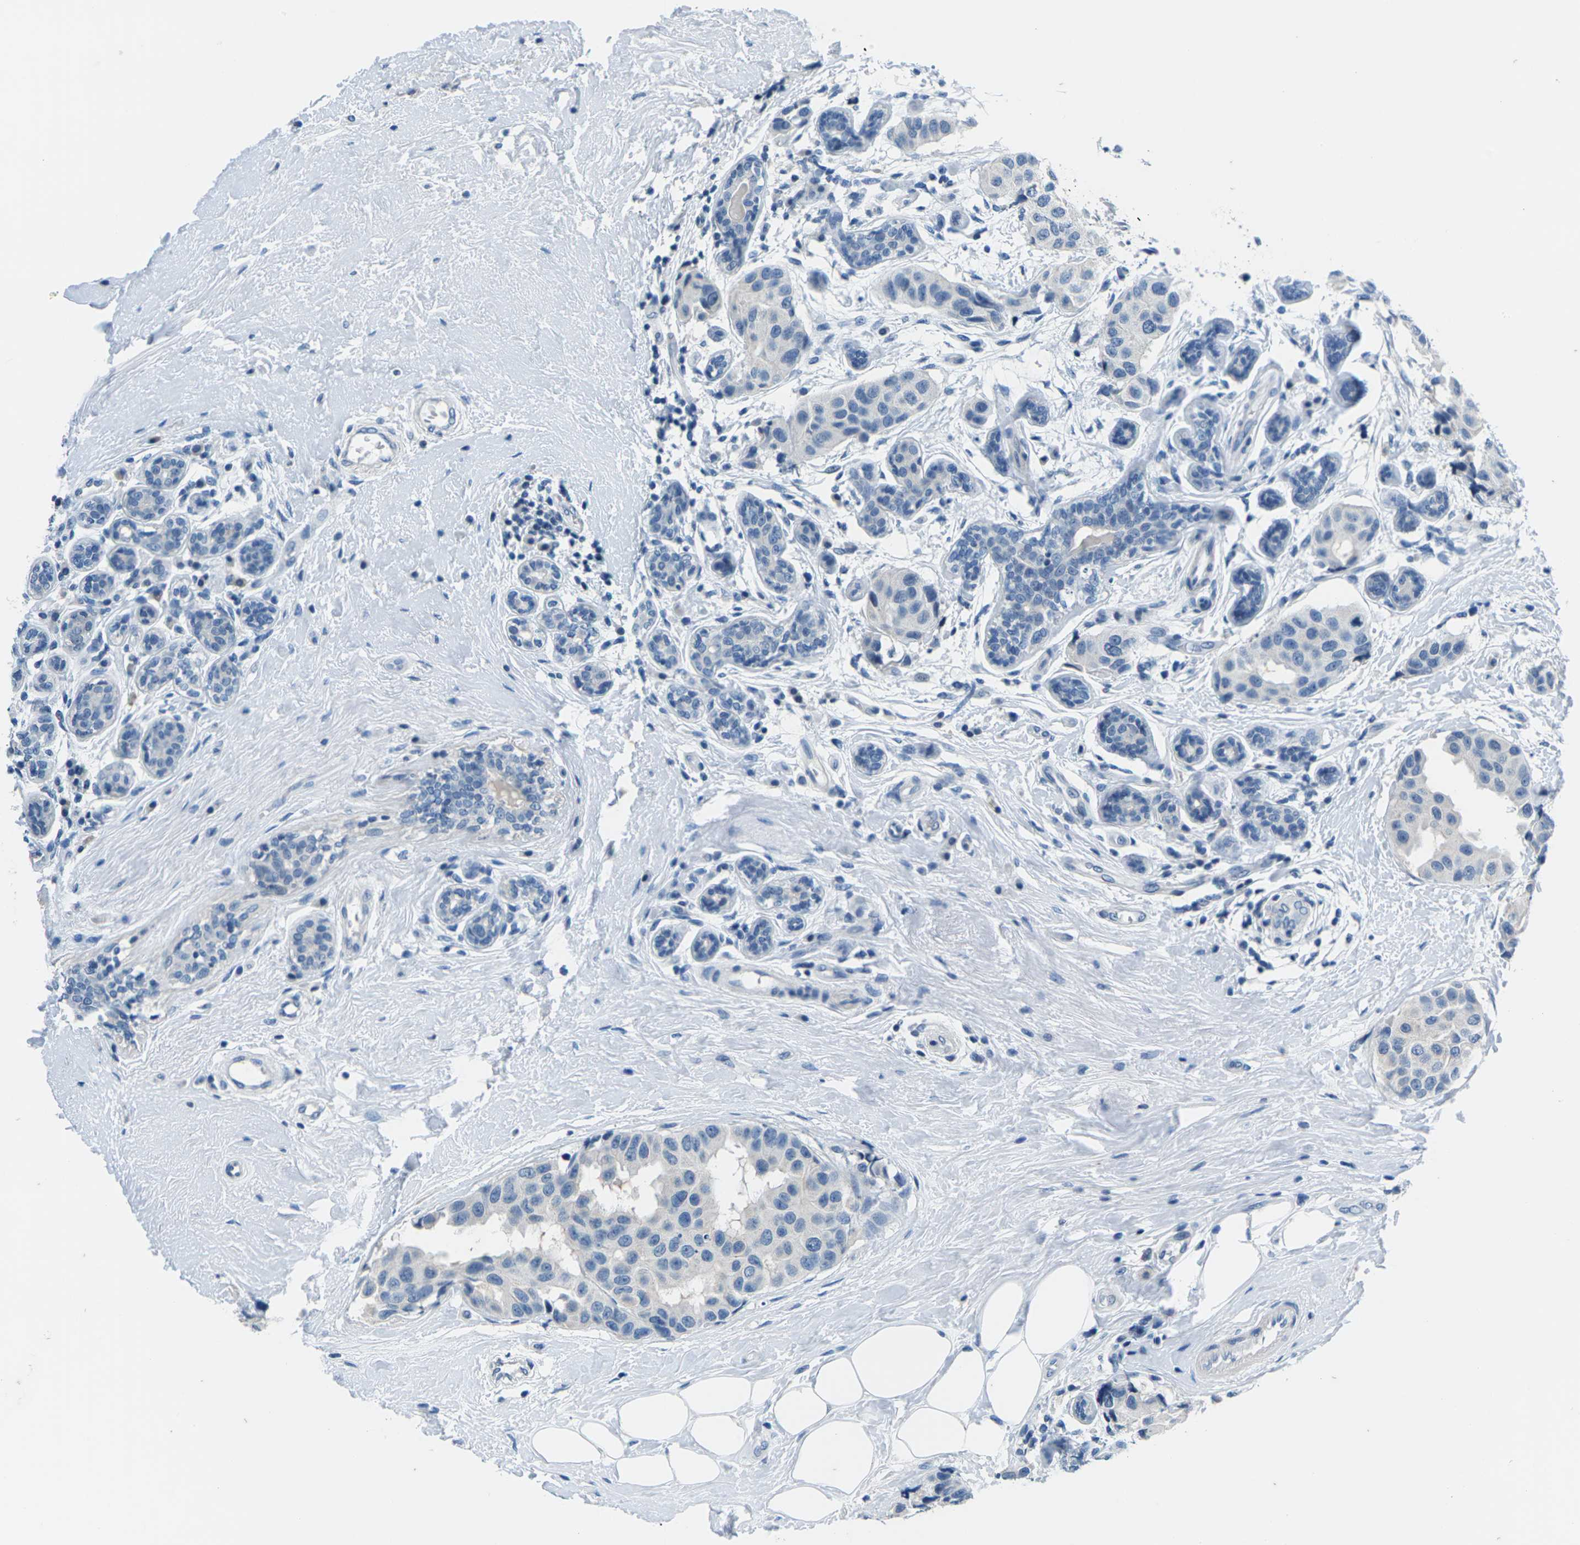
{"staining": {"intensity": "negative", "quantity": "none", "location": "none"}, "tissue": "breast cancer", "cell_type": "Tumor cells", "image_type": "cancer", "snomed": [{"axis": "morphology", "description": "Normal tissue, NOS"}, {"axis": "morphology", "description": "Duct carcinoma"}, {"axis": "topography", "description": "Breast"}], "caption": "This is an immunohistochemistry photomicrograph of human breast infiltrating ductal carcinoma. There is no staining in tumor cells.", "gene": "UMOD", "patient": {"sex": "female", "age": 39}}